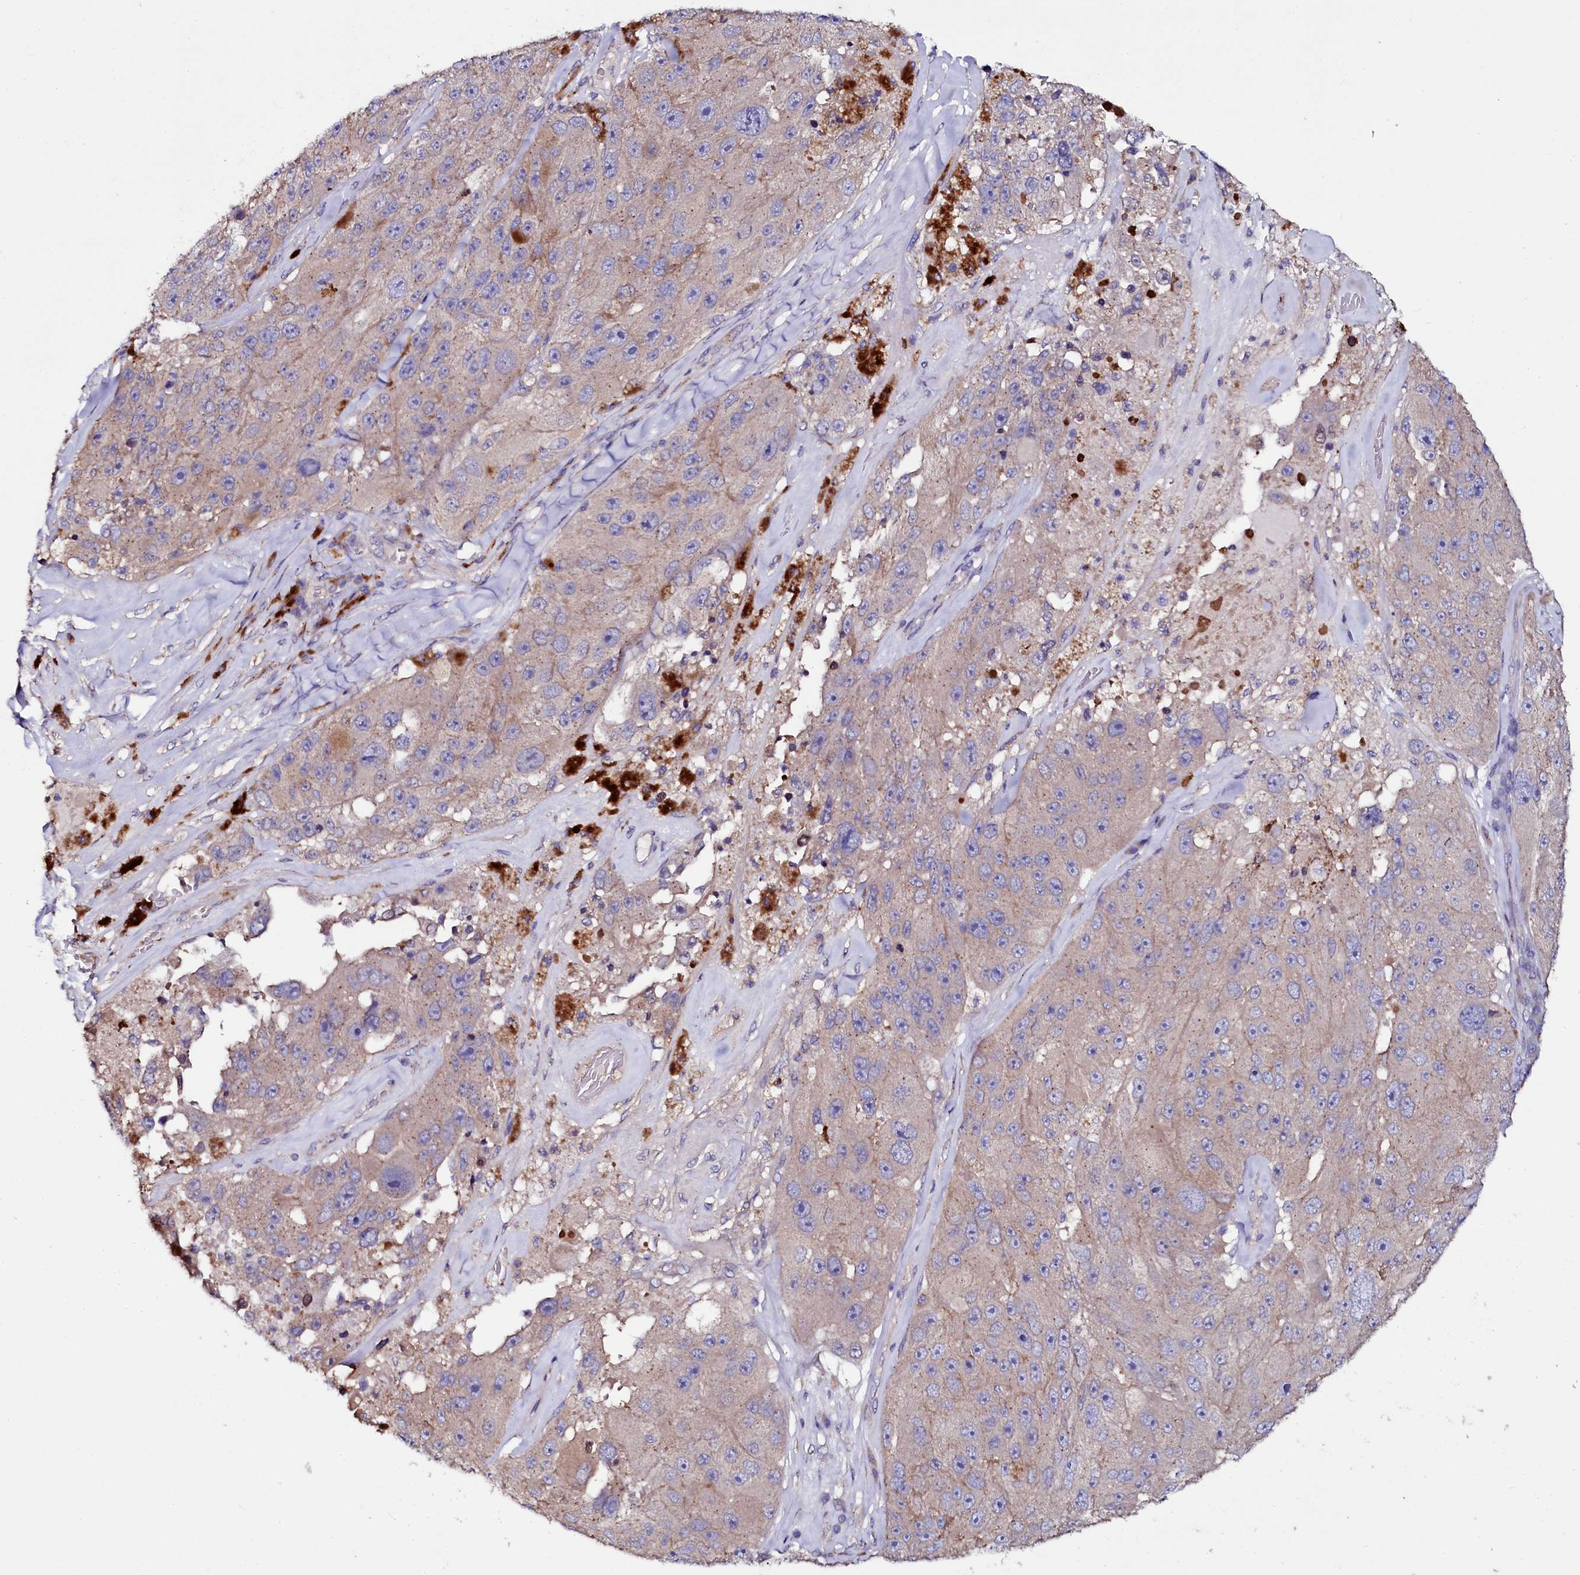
{"staining": {"intensity": "weak", "quantity": ">75%", "location": "cytoplasmic/membranous"}, "tissue": "melanoma", "cell_type": "Tumor cells", "image_type": "cancer", "snomed": [{"axis": "morphology", "description": "Malignant melanoma, Metastatic site"}, {"axis": "topography", "description": "Lymph node"}], "caption": "A brown stain highlights weak cytoplasmic/membranous expression of a protein in melanoma tumor cells.", "gene": "USPL1", "patient": {"sex": "male", "age": 62}}